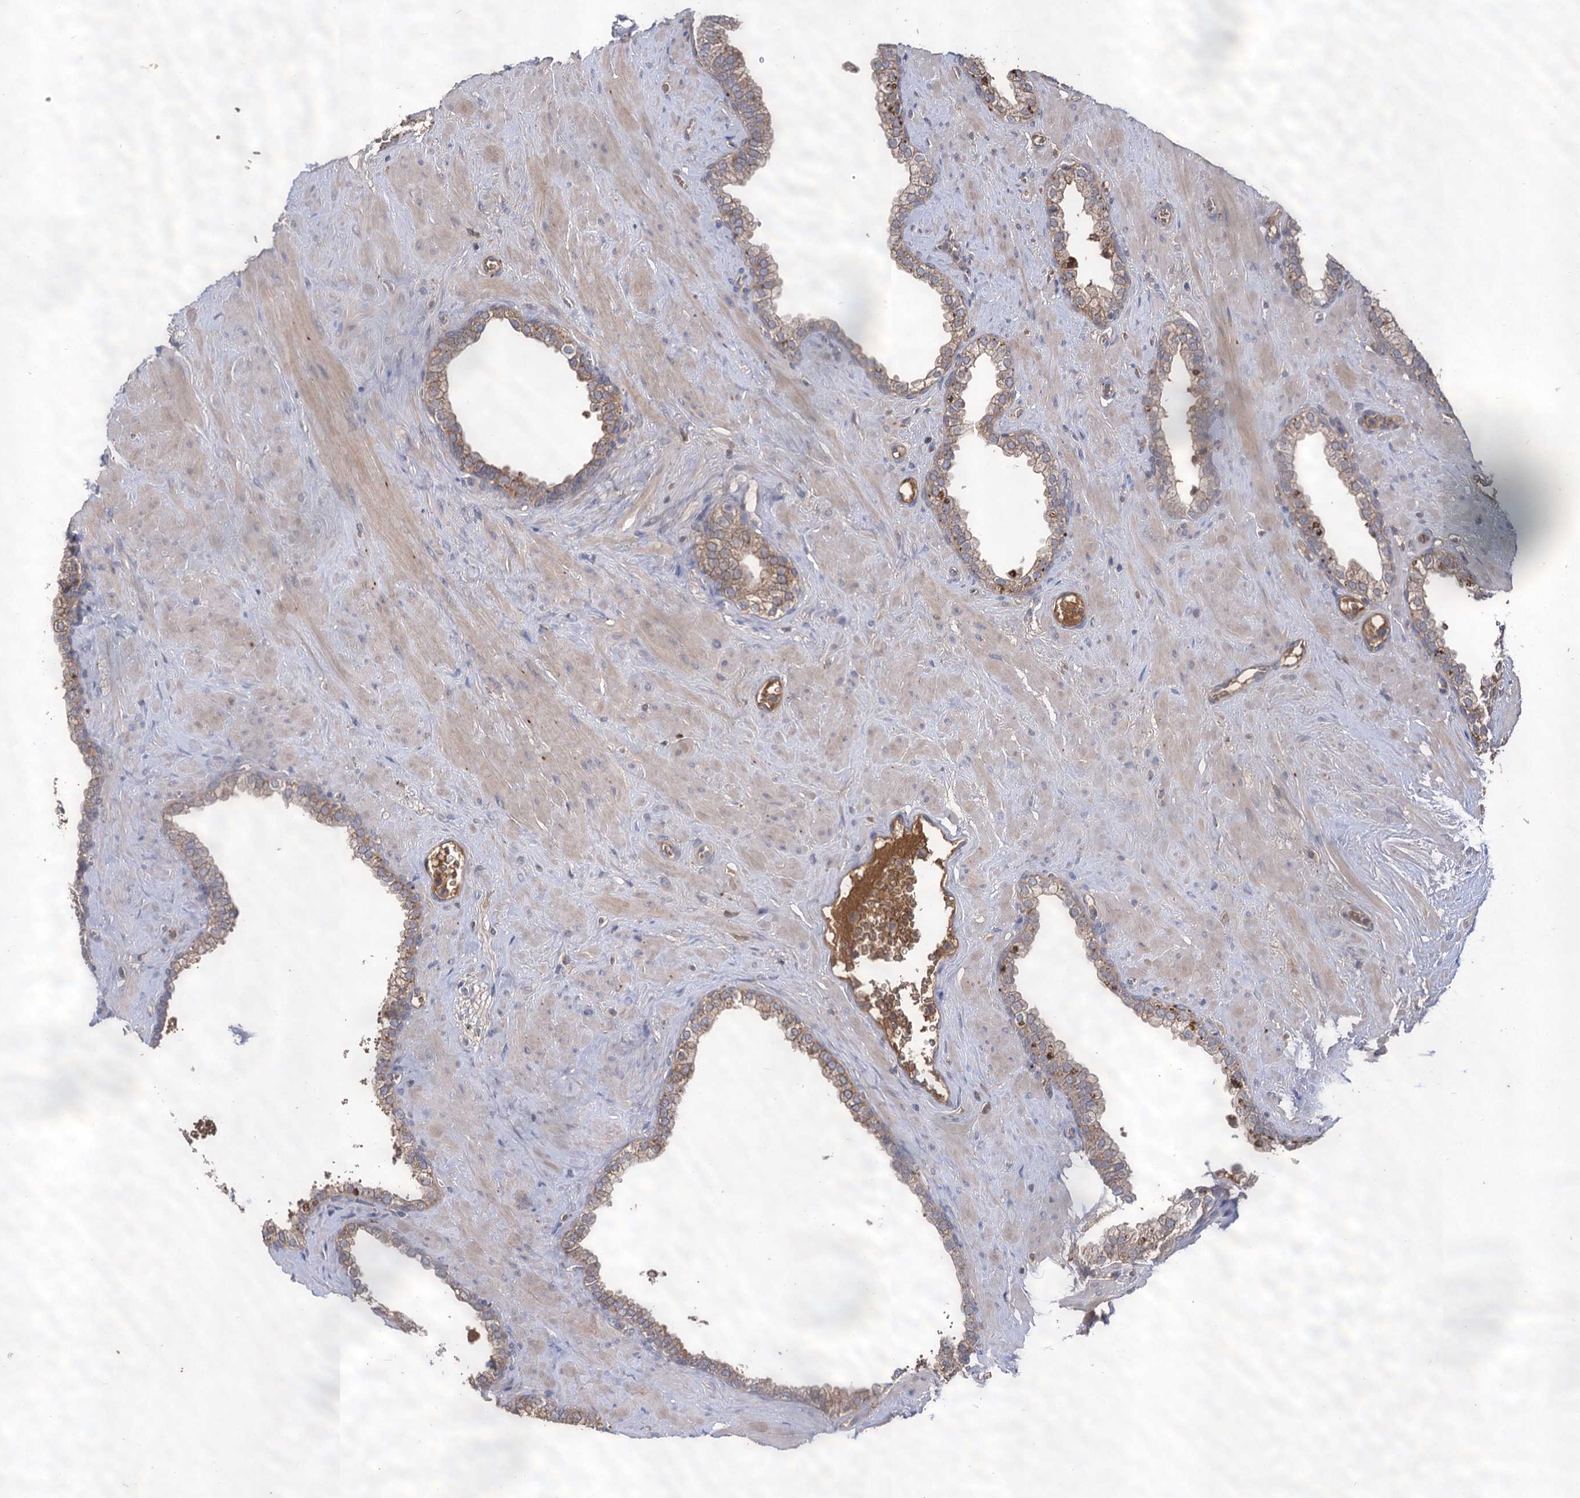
{"staining": {"intensity": "weak", "quantity": ">75%", "location": "cytoplasmic/membranous"}, "tissue": "prostate", "cell_type": "Glandular cells", "image_type": "normal", "snomed": [{"axis": "morphology", "description": "Normal tissue, NOS"}, {"axis": "morphology", "description": "Urothelial carcinoma, Low grade"}, {"axis": "topography", "description": "Urinary bladder"}, {"axis": "topography", "description": "Prostate"}], "caption": "Protein staining displays weak cytoplasmic/membranous expression in about >75% of glandular cells in normal prostate.", "gene": "USP50", "patient": {"sex": "male", "age": 60}}